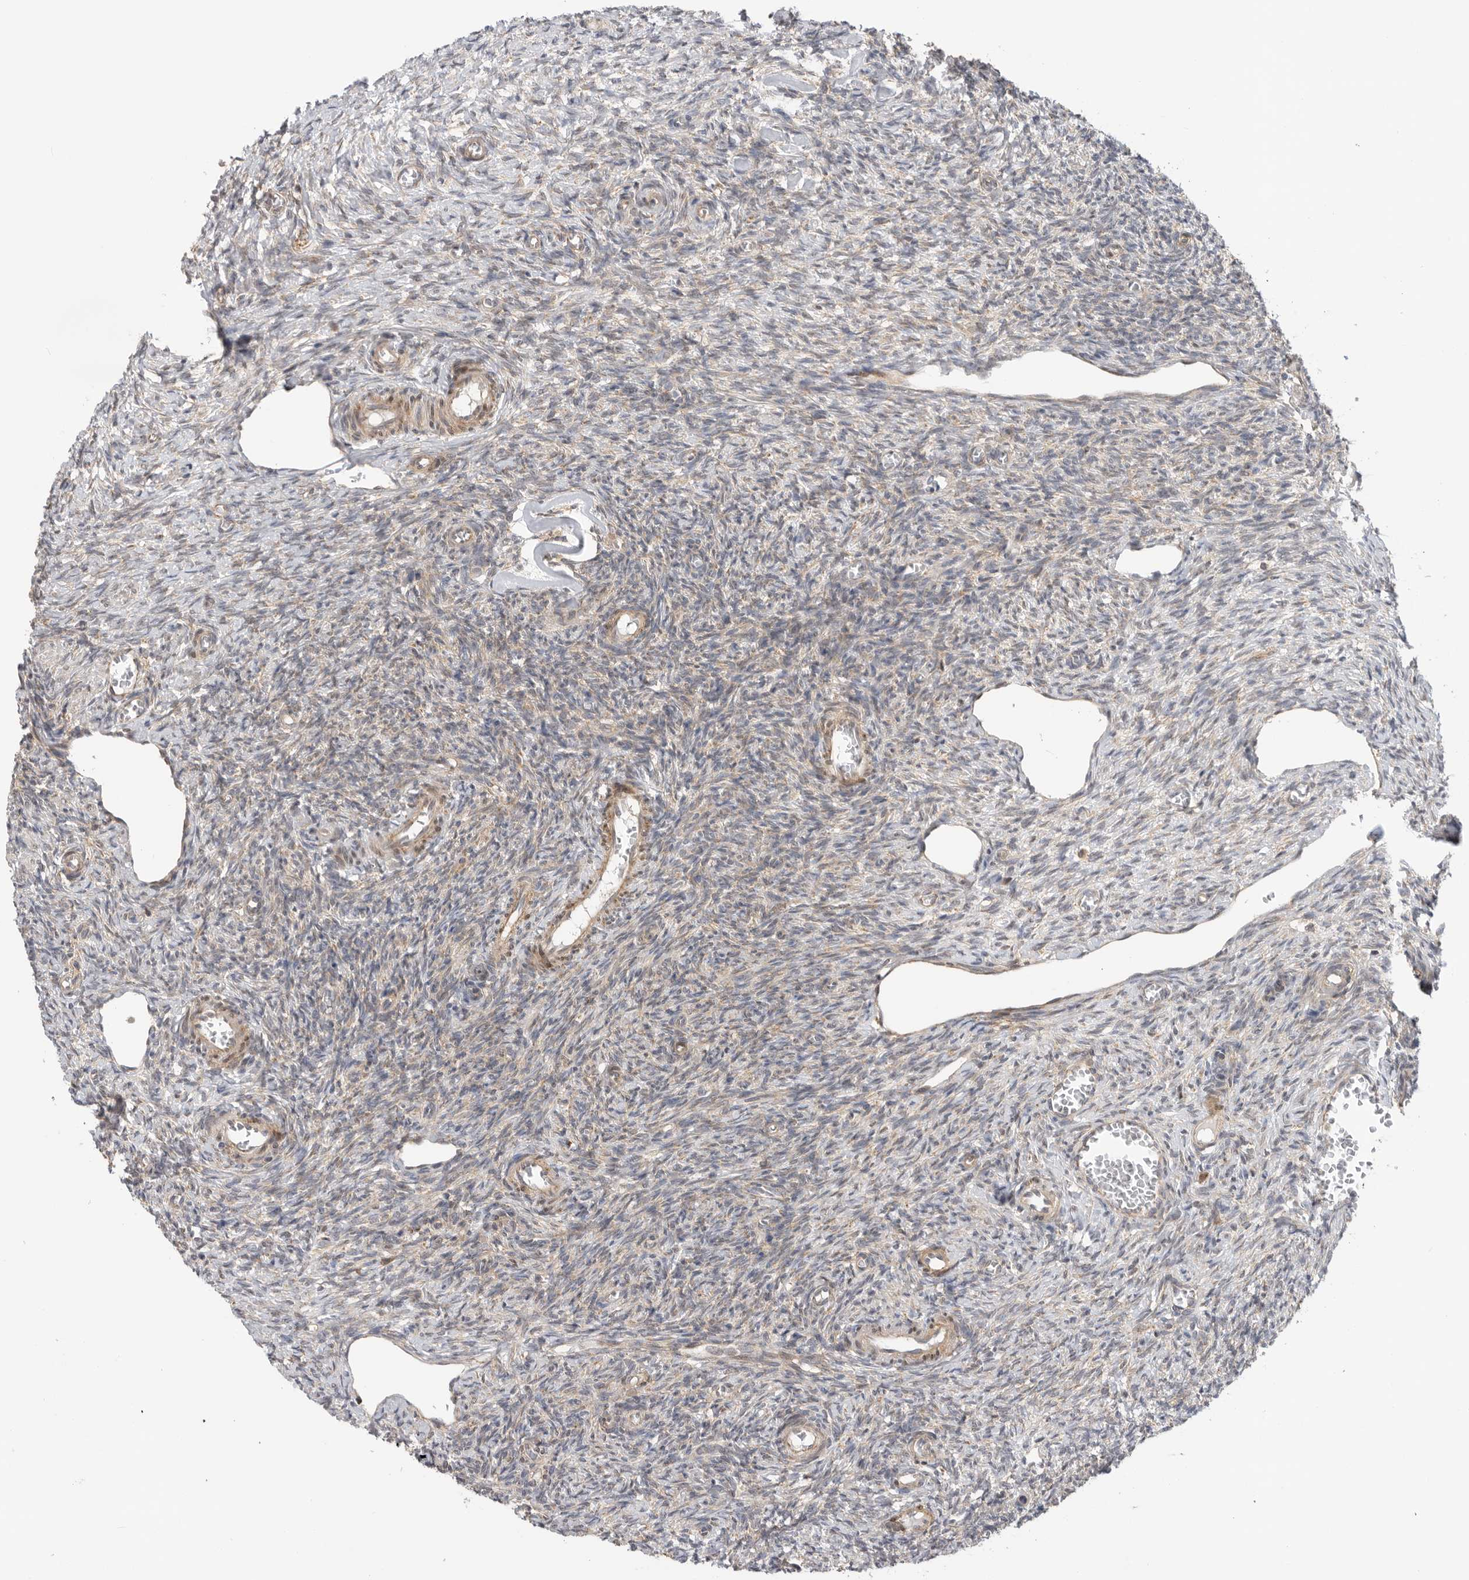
{"staining": {"intensity": "moderate", "quantity": ">75%", "location": "cytoplasmic/membranous"}, "tissue": "ovary", "cell_type": "Follicle cells", "image_type": "normal", "snomed": [{"axis": "morphology", "description": "Normal tissue, NOS"}, {"axis": "topography", "description": "Ovary"}], "caption": "DAB (3,3'-diaminobenzidine) immunohistochemical staining of normal ovary shows moderate cytoplasmic/membranous protein expression in approximately >75% of follicle cells.", "gene": "DCAF8", "patient": {"sex": "female", "age": 27}}